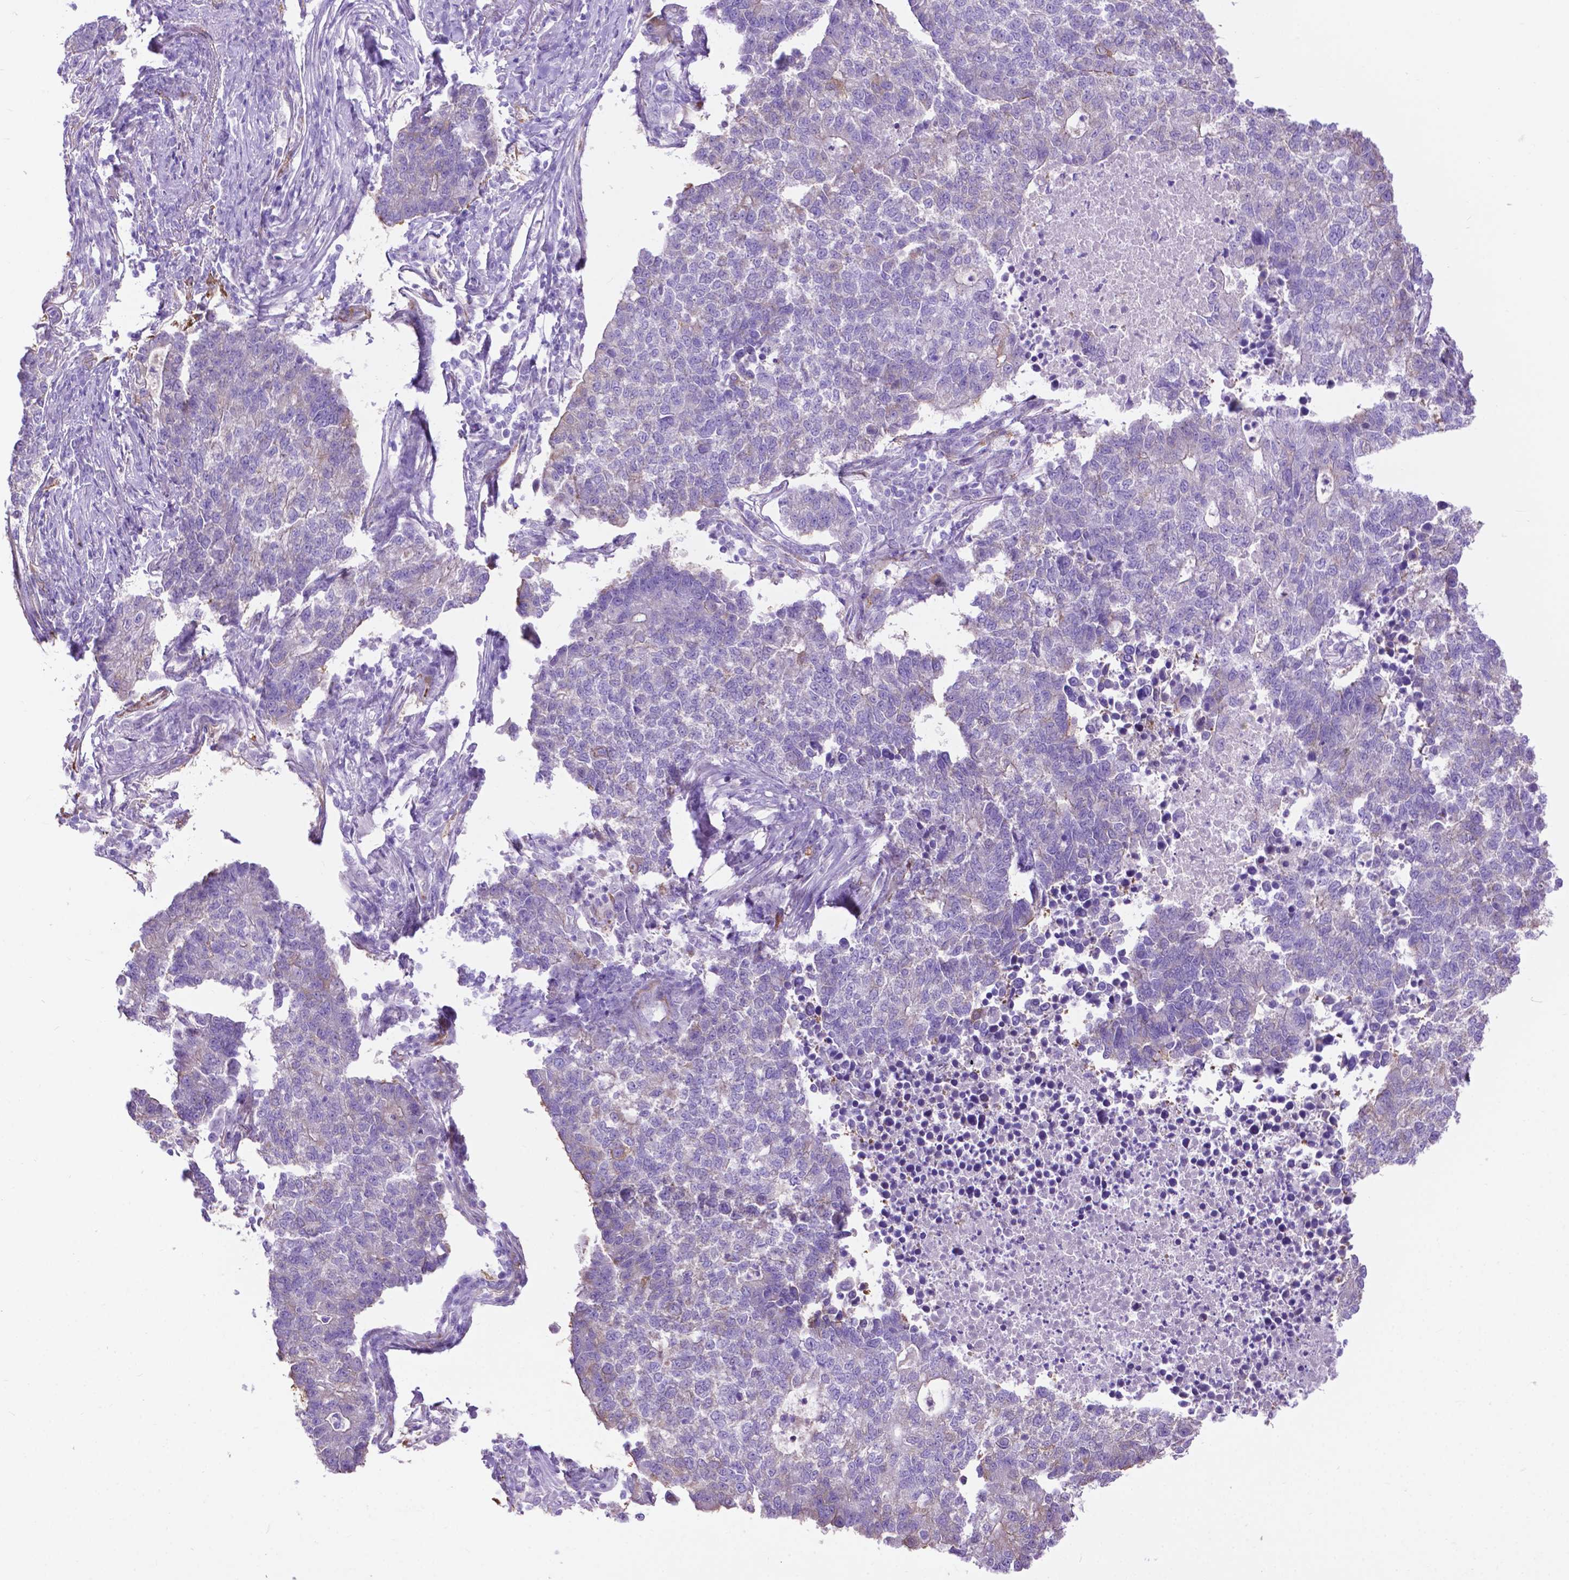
{"staining": {"intensity": "negative", "quantity": "none", "location": "none"}, "tissue": "lung cancer", "cell_type": "Tumor cells", "image_type": "cancer", "snomed": [{"axis": "morphology", "description": "Adenocarcinoma, NOS"}, {"axis": "topography", "description": "Lung"}], "caption": "Tumor cells are negative for protein expression in human lung adenocarcinoma. (DAB IHC, high magnification).", "gene": "PCDHA12", "patient": {"sex": "male", "age": 57}}